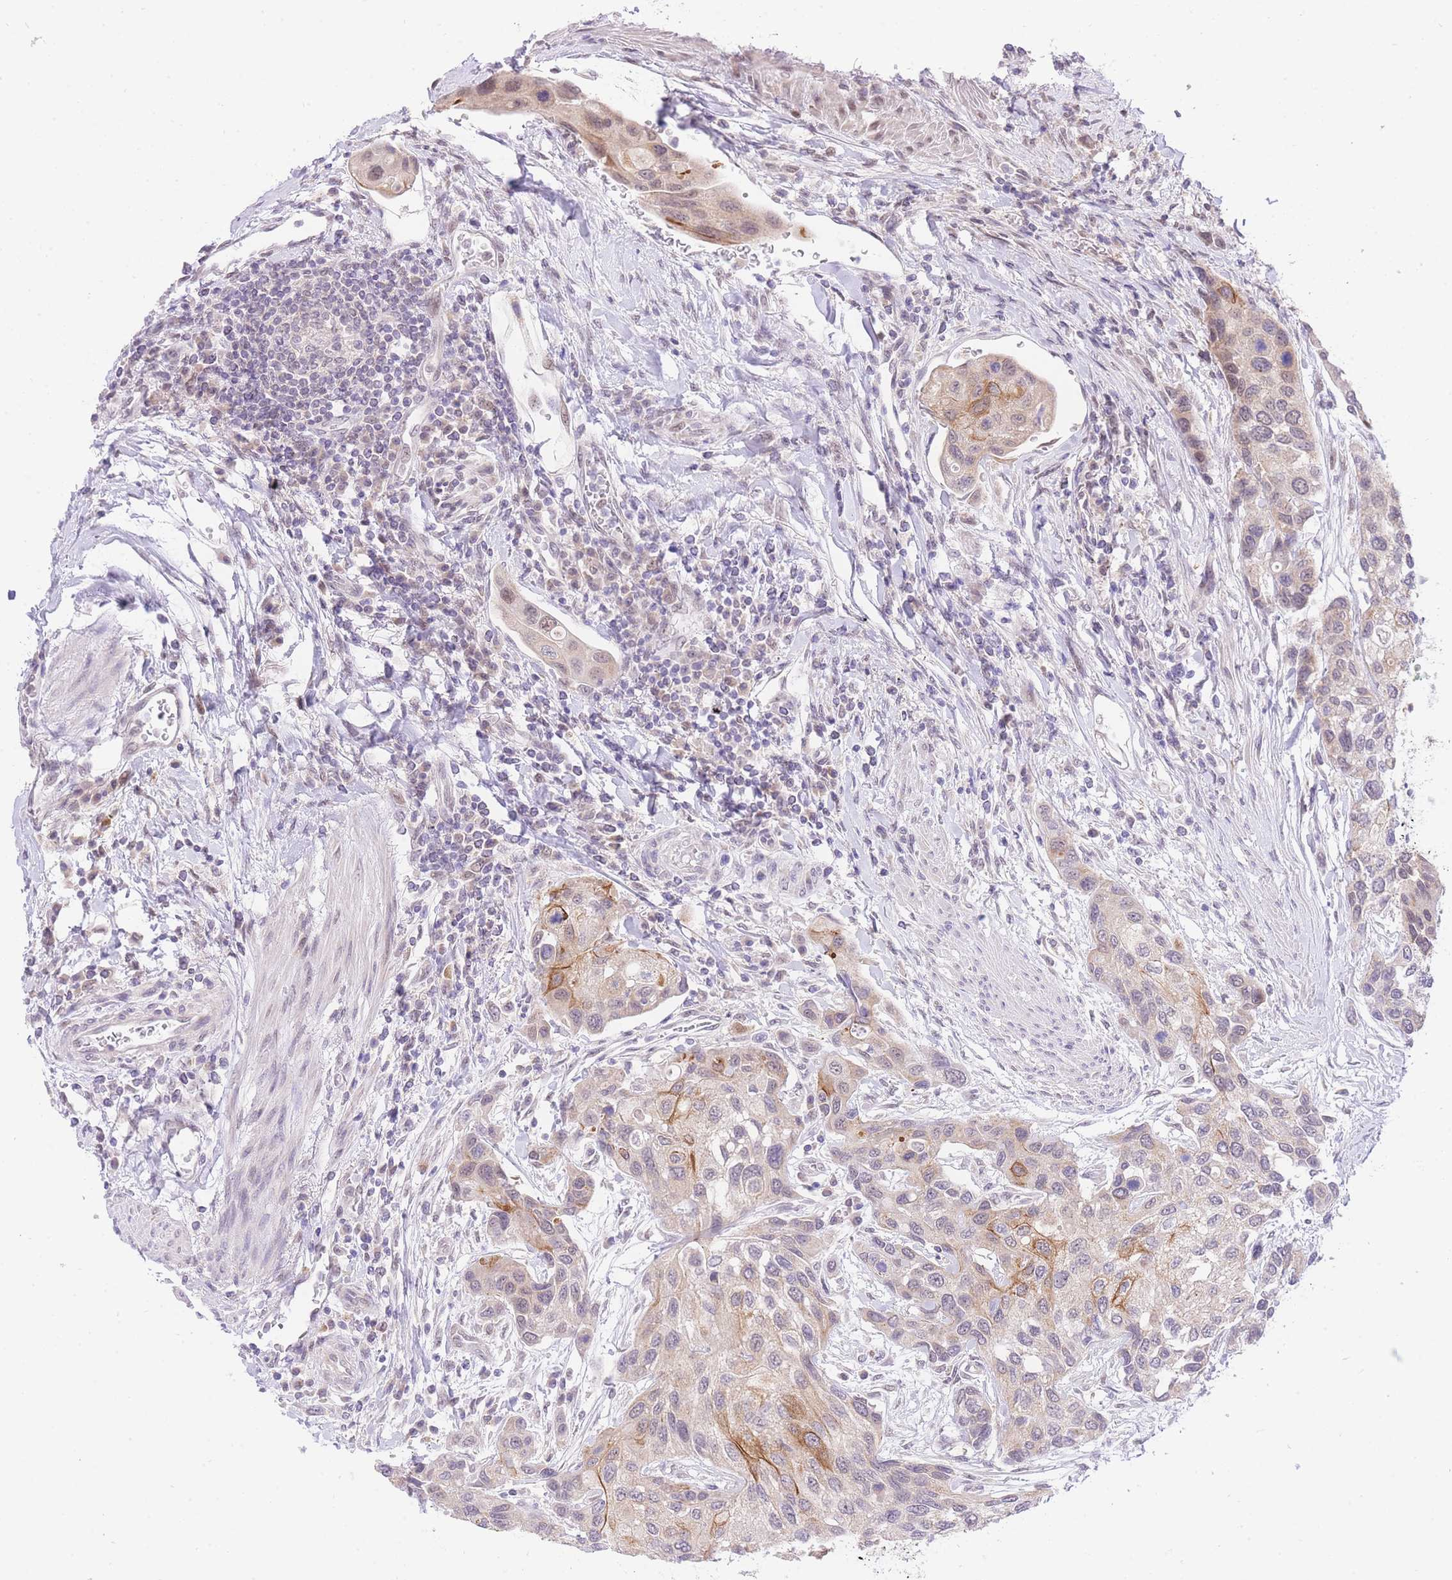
{"staining": {"intensity": "moderate", "quantity": "<25%", "location": "cytoplasmic/membranous"}, "tissue": "urothelial cancer", "cell_type": "Tumor cells", "image_type": "cancer", "snomed": [{"axis": "morphology", "description": "Normal tissue, NOS"}, {"axis": "morphology", "description": "Urothelial carcinoma, High grade"}, {"axis": "topography", "description": "Vascular tissue"}, {"axis": "topography", "description": "Urinary bladder"}], "caption": "Immunohistochemistry (IHC) (DAB) staining of human urothelial carcinoma (high-grade) demonstrates moderate cytoplasmic/membranous protein staining in approximately <25% of tumor cells. The staining is performed using DAB brown chromogen to label protein expression. The nuclei are counter-stained blue using hematoxylin.", "gene": "UBXN7", "patient": {"sex": "female", "age": 56}}